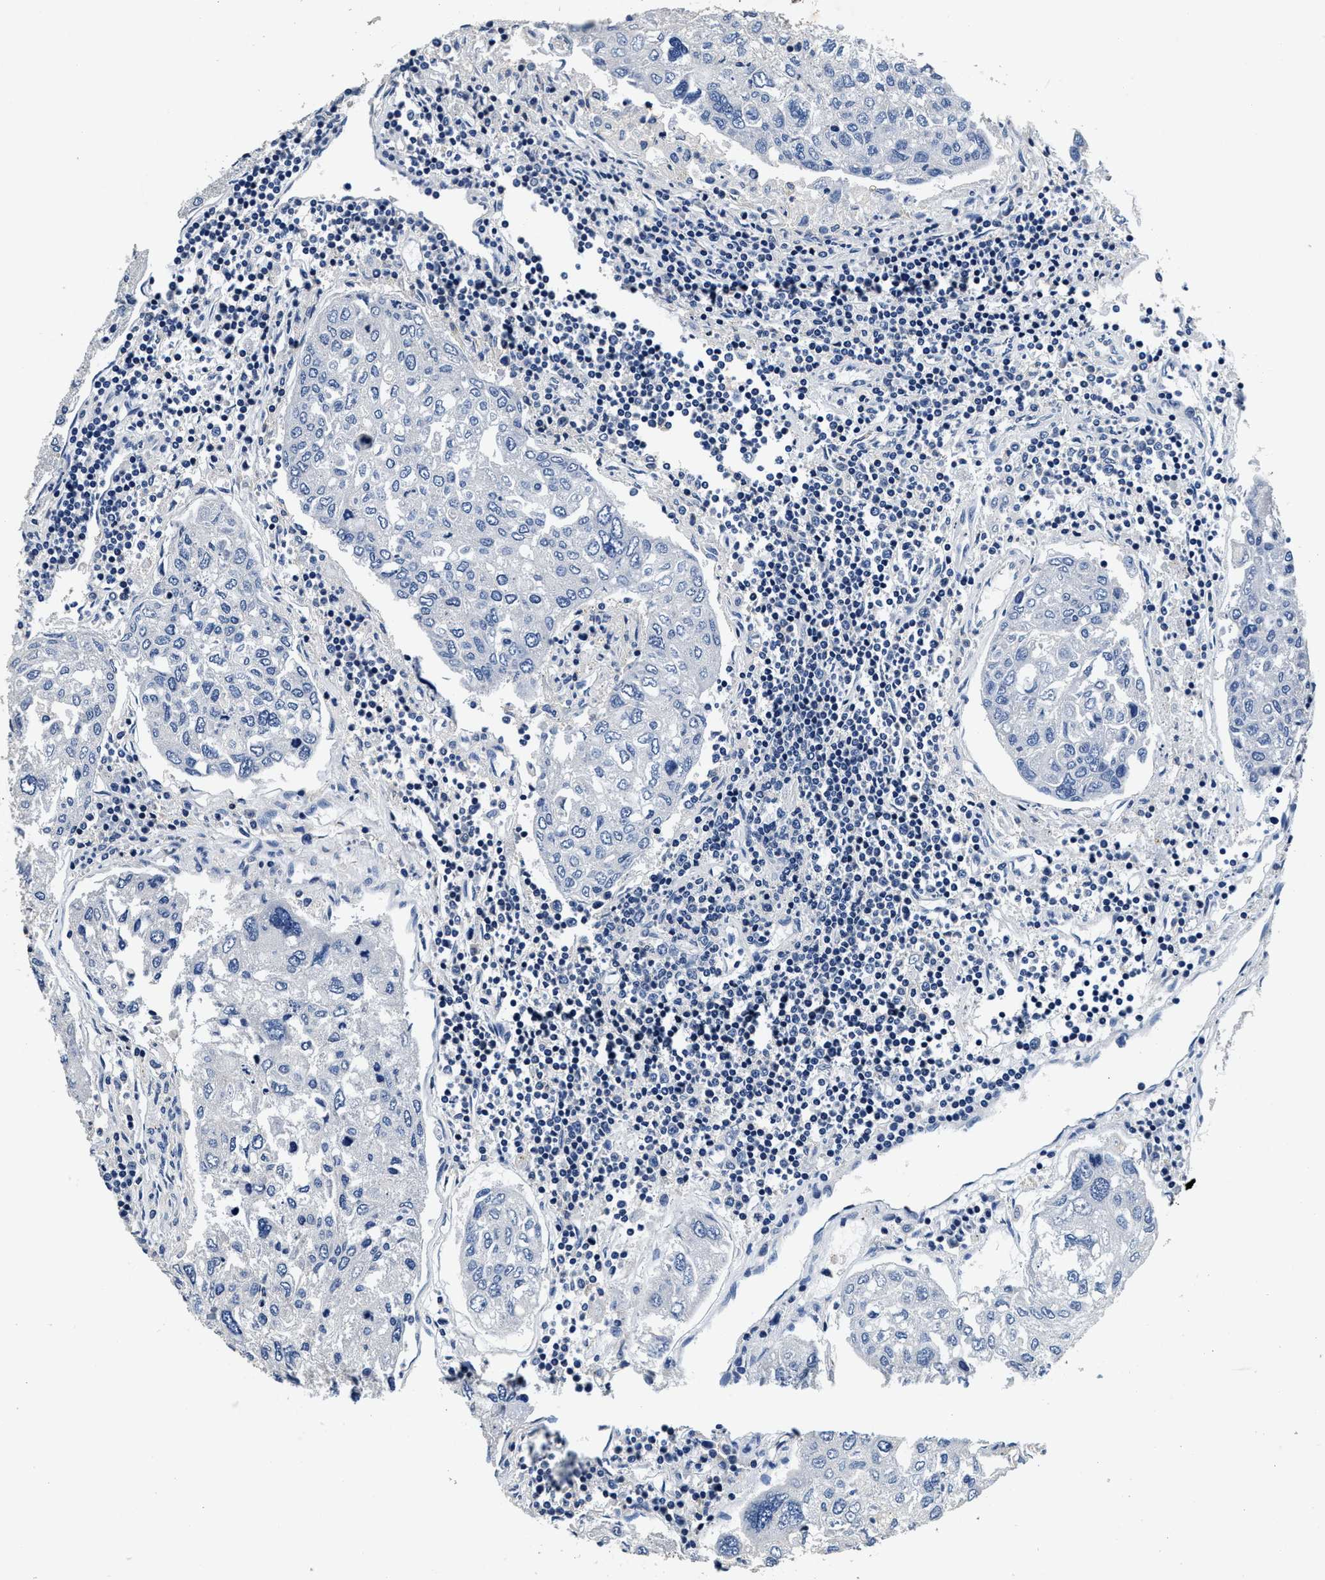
{"staining": {"intensity": "negative", "quantity": "none", "location": "none"}, "tissue": "urothelial cancer", "cell_type": "Tumor cells", "image_type": "cancer", "snomed": [{"axis": "morphology", "description": "Urothelial carcinoma, High grade"}, {"axis": "topography", "description": "Lymph node"}, {"axis": "topography", "description": "Urinary bladder"}], "caption": "Tumor cells show no significant positivity in urothelial cancer. (IHC, brightfield microscopy, high magnification).", "gene": "ANKIB1", "patient": {"sex": "male", "age": 51}}